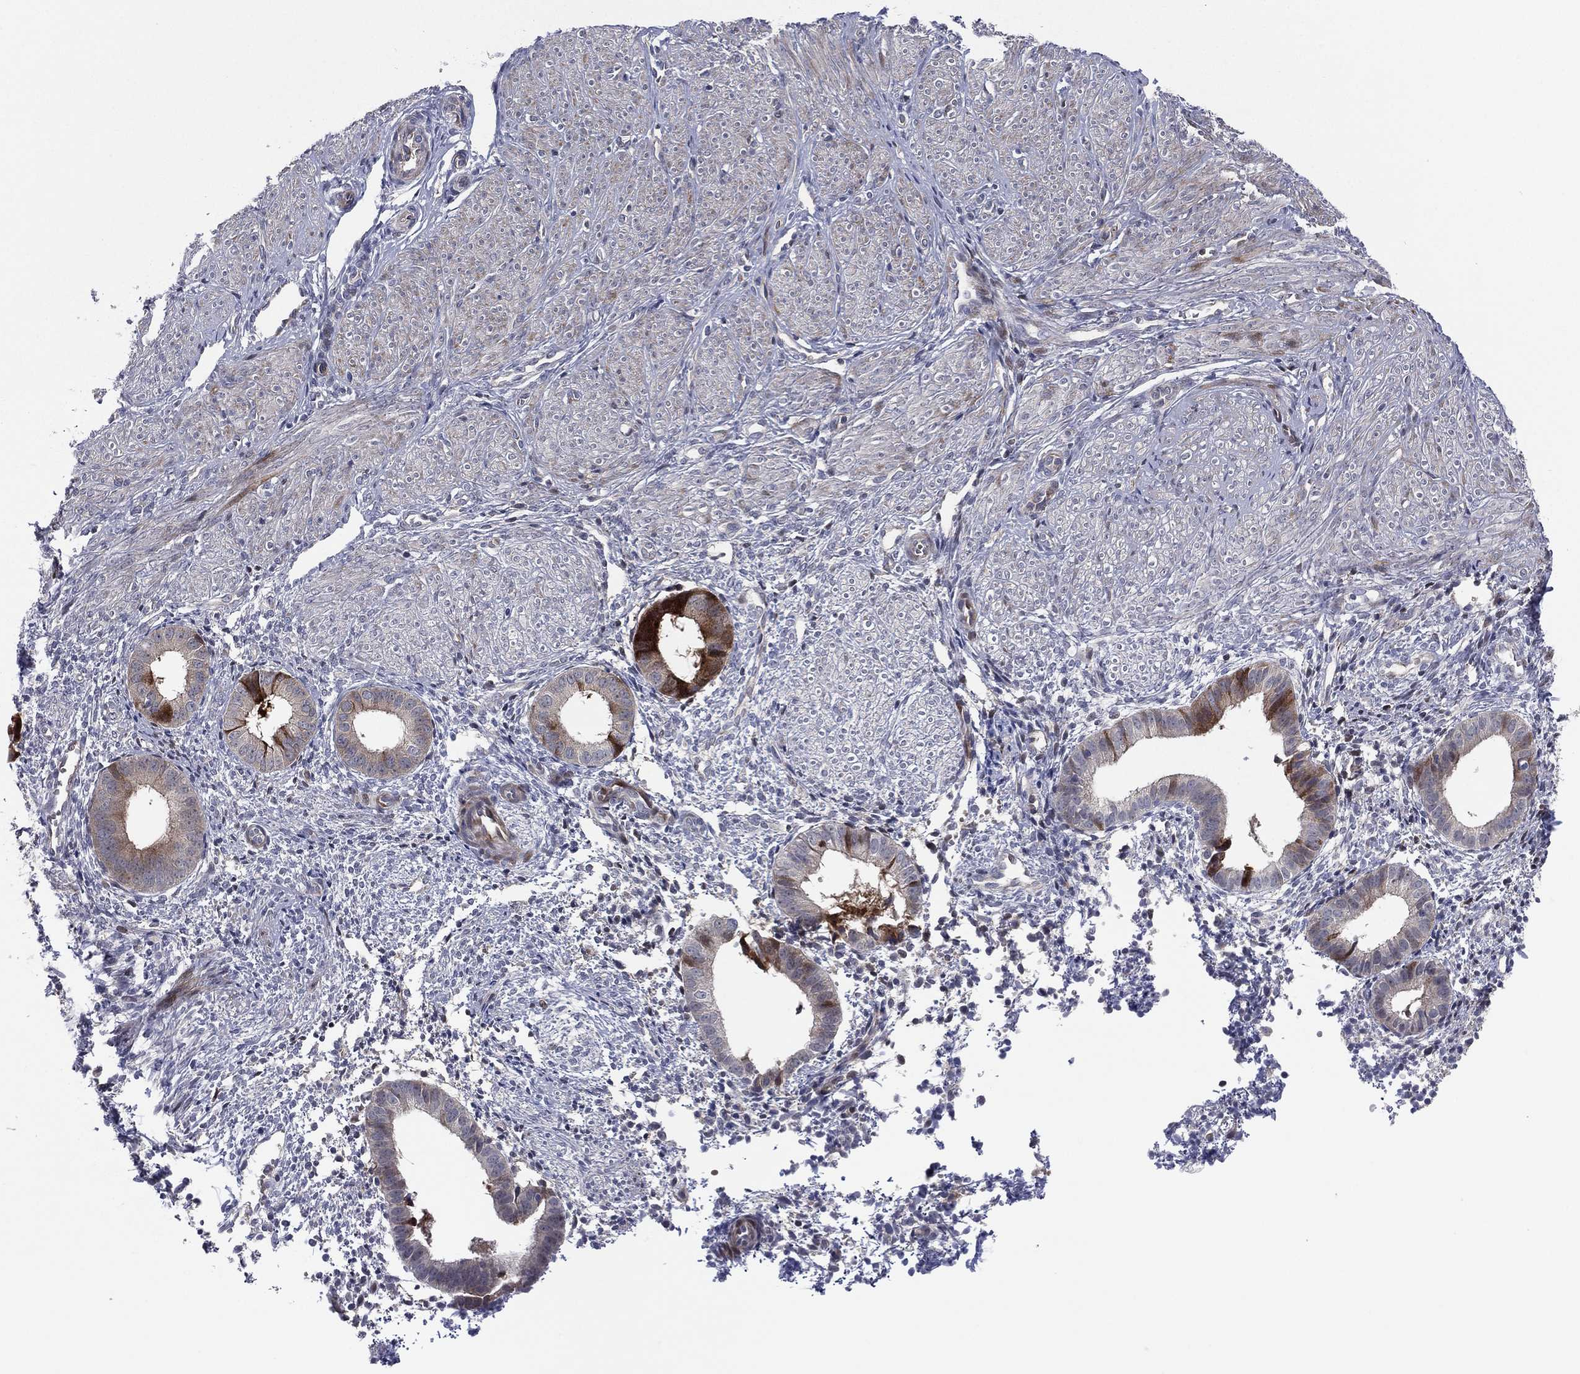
{"staining": {"intensity": "negative", "quantity": "none", "location": "none"}, "tissue": "endometrium", "cell_type": "Cells in endometrial stroma", "image_type": "normal", "snomed": [{"axis": "morphology", "description": "Normal tissue, NOS"}, {"axis": "topography", "description": "Endometrium"}], "caption": "This micrograph is of benign endometrium stained with immunohistochemistry to label a protein in brown with the nuclei are counter-stained blue. There is no positivity in cells in endometrial stroma.", "gene": "UTP14A", "patient": {"sex": "female", "age": 47}}